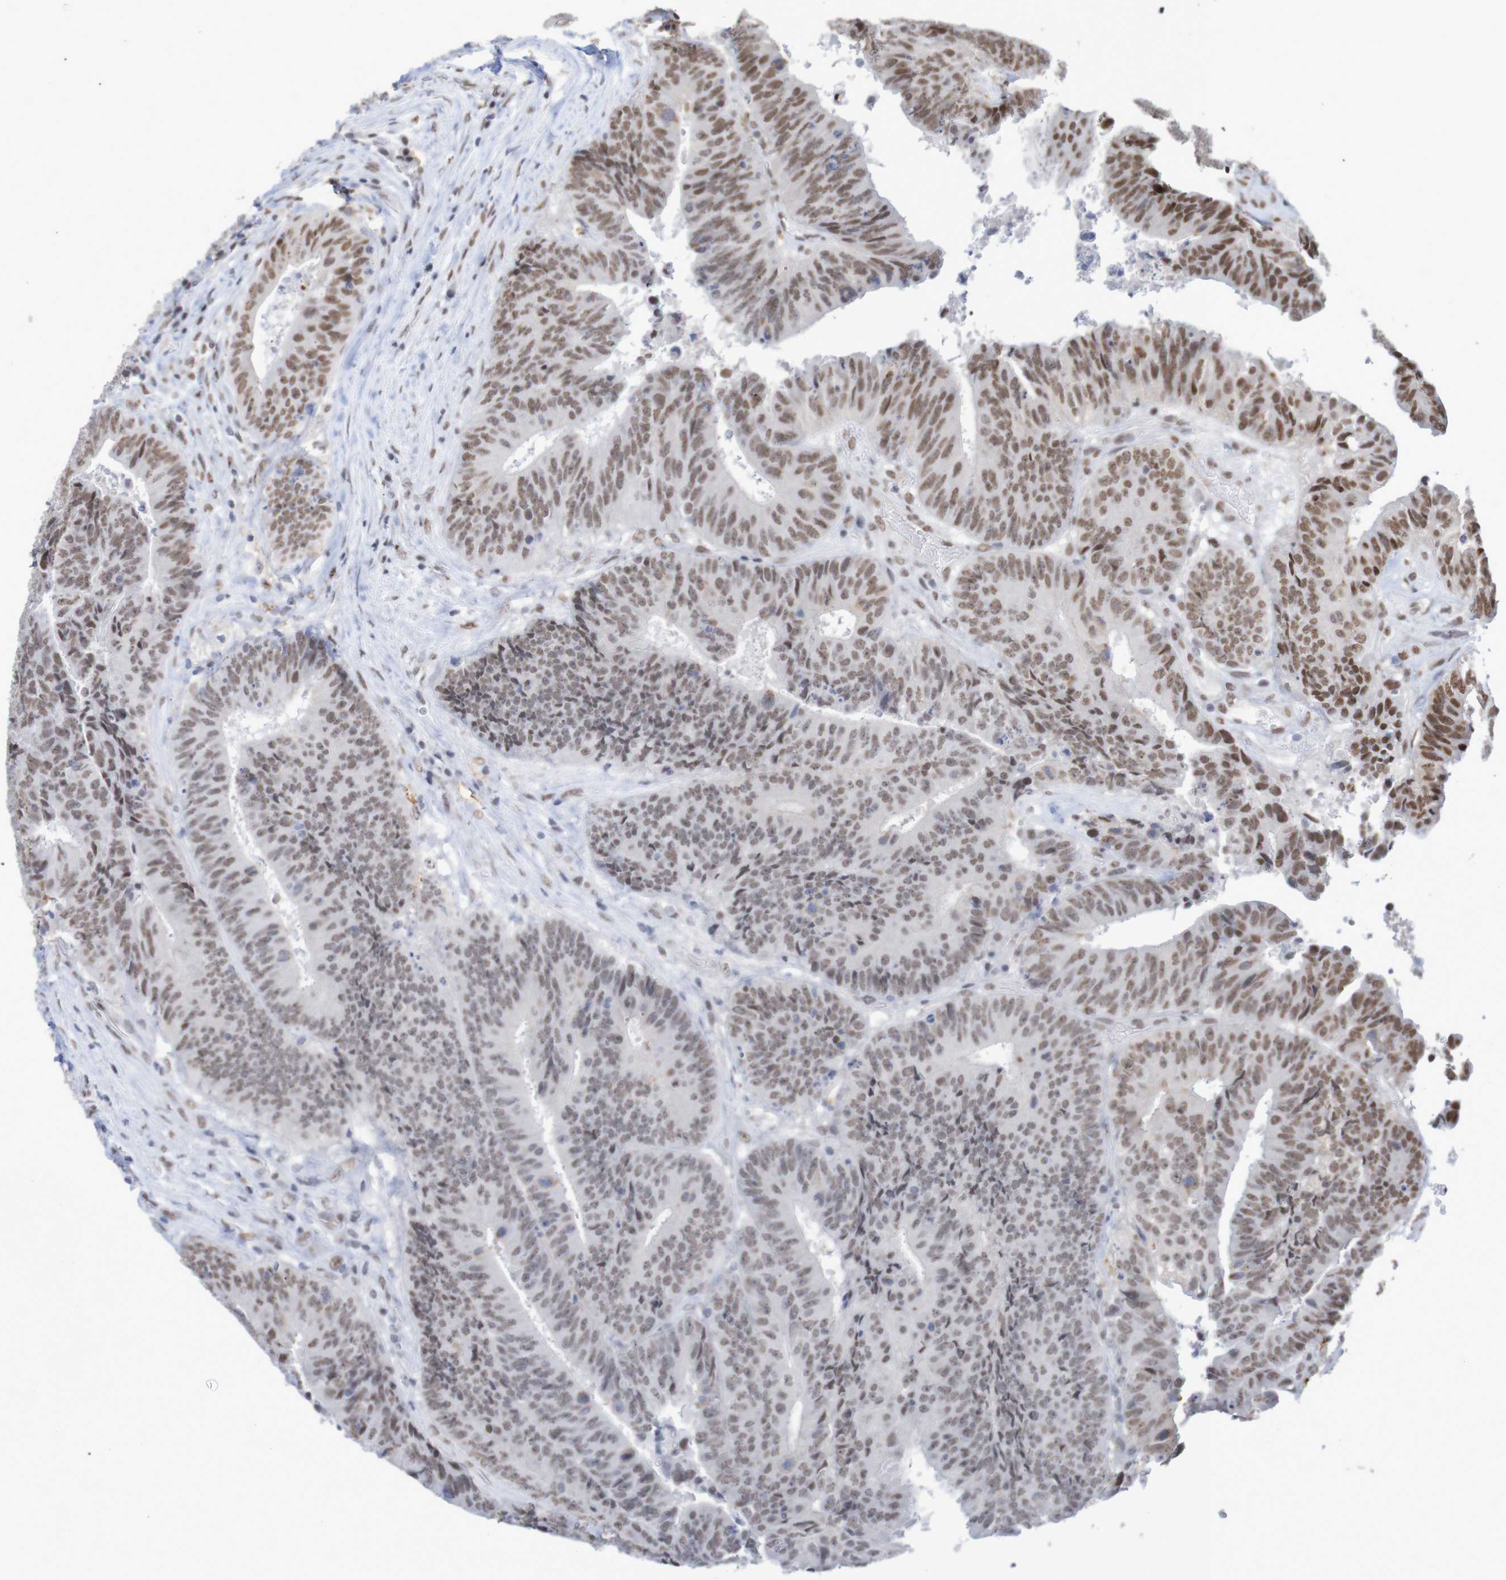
{"staining": {"intensity": "moderate", "quantity": ">75%", "location": "nuclear"}, "tissue": "colorectal cancer", "cell_type": "Tumor cells", "image_type": "cancer", "snomed": [{"axis": "morphology", "description": "Adenocarcinoma, NOS"}, {"axis": "topography", "description": "Rectum"}], "caption": "Immunohistochemical staining of human colorectal cancer (adenocarcinoma) reveals medium levels of moderate nuclear positivity in about >75% of tumor cells.", "gene": "MRTFB", "patient": {"sex": "male", "age": 72}}